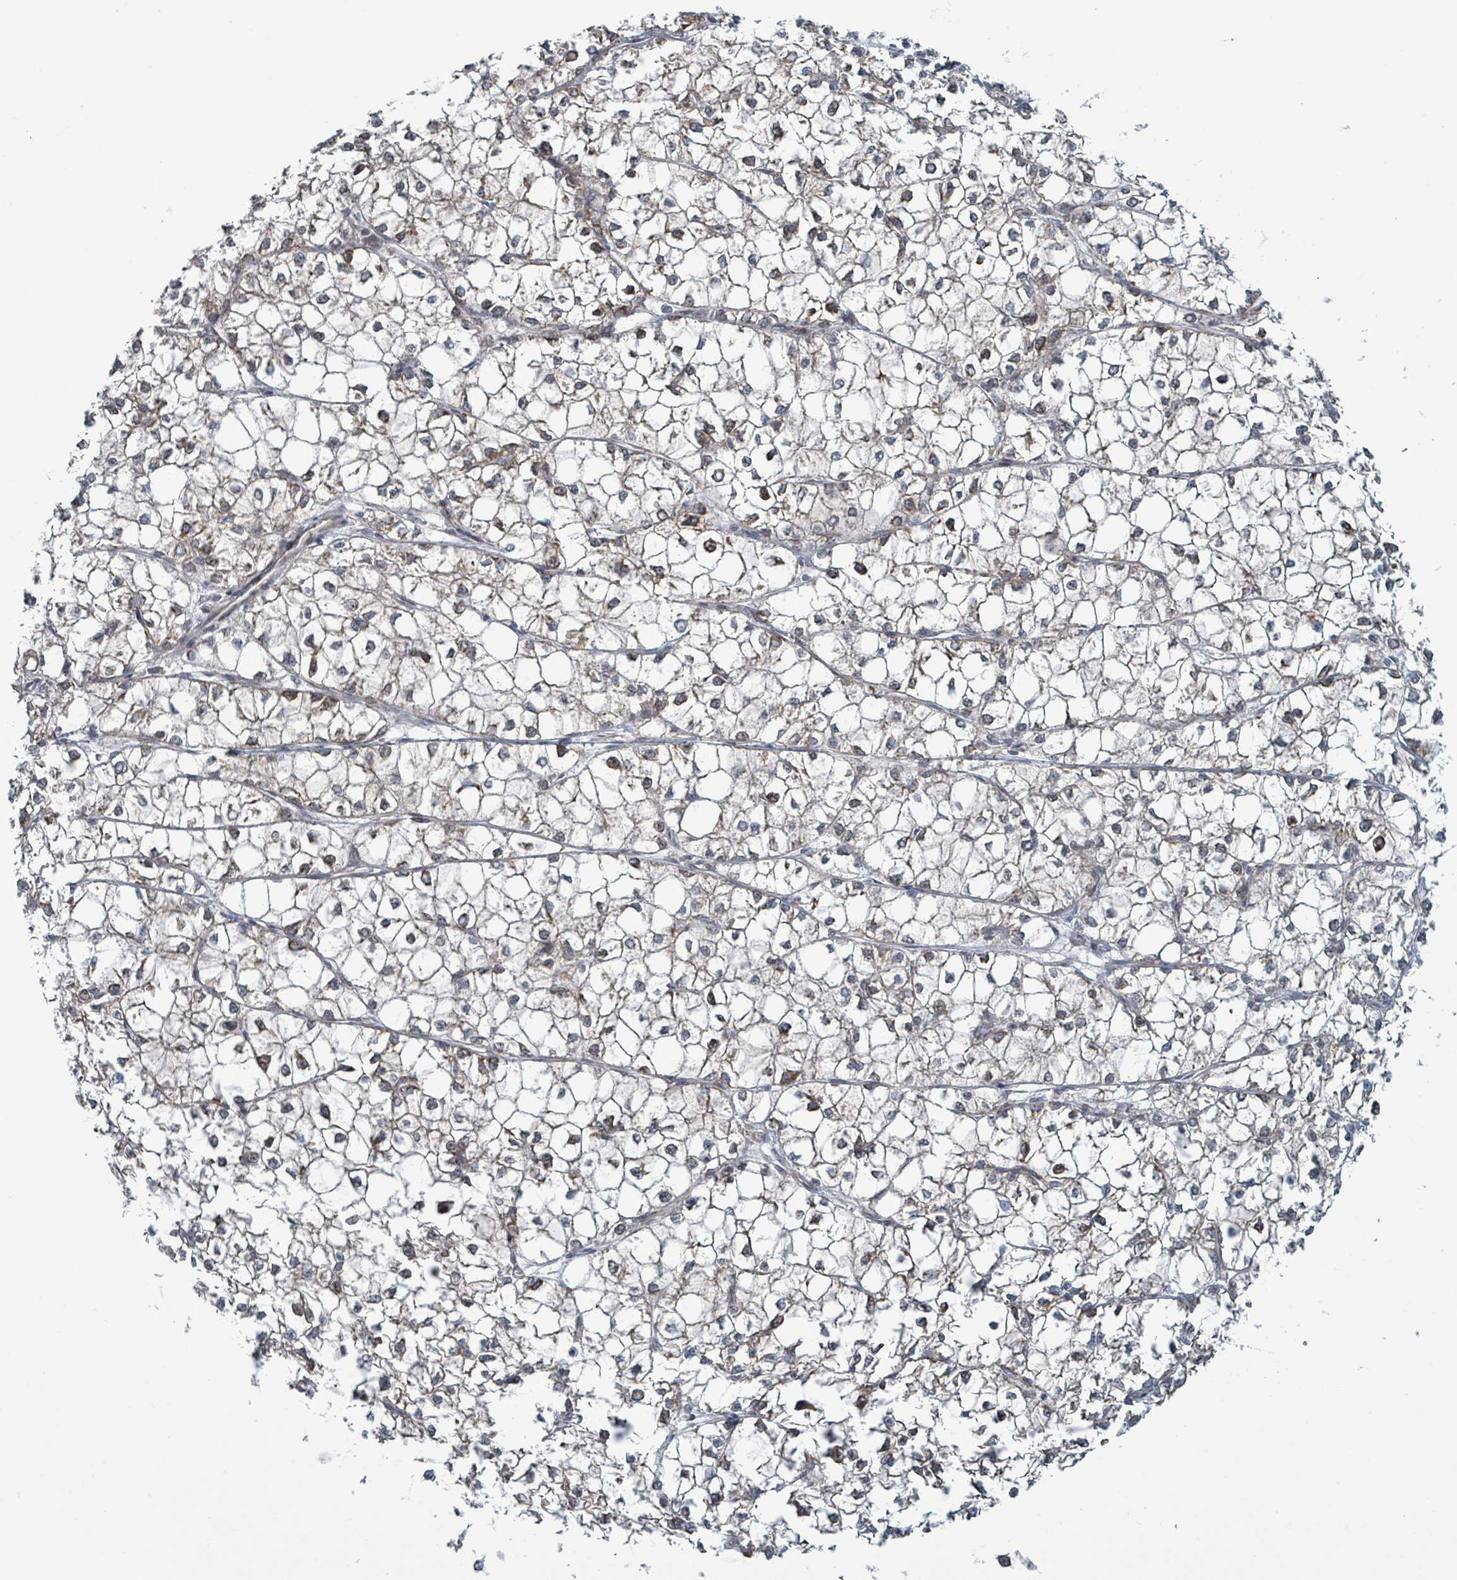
{"staining": {"intensity": "weak", "quantity": "25%-75%", "location": "cytoplasmic/membranous"}, "tissue": "liver cancer", "cell_type": "Tumor cells", "image_type": "cancer", "snomed": [{"axis": "morphology", "description": "Carcinoma, Hepatocellular, NOS"}, {"axis": "topography", "description": "Liver"}], "caption": "A low amount of weak cytoplasmic/membranous positivity is seen in approximately 25%-75% of tumor cells in liver cancer (hepatocellular carcinoma) tissue.", "gene": "RPL32", "patient": {"sex": "female", "age": 43}}